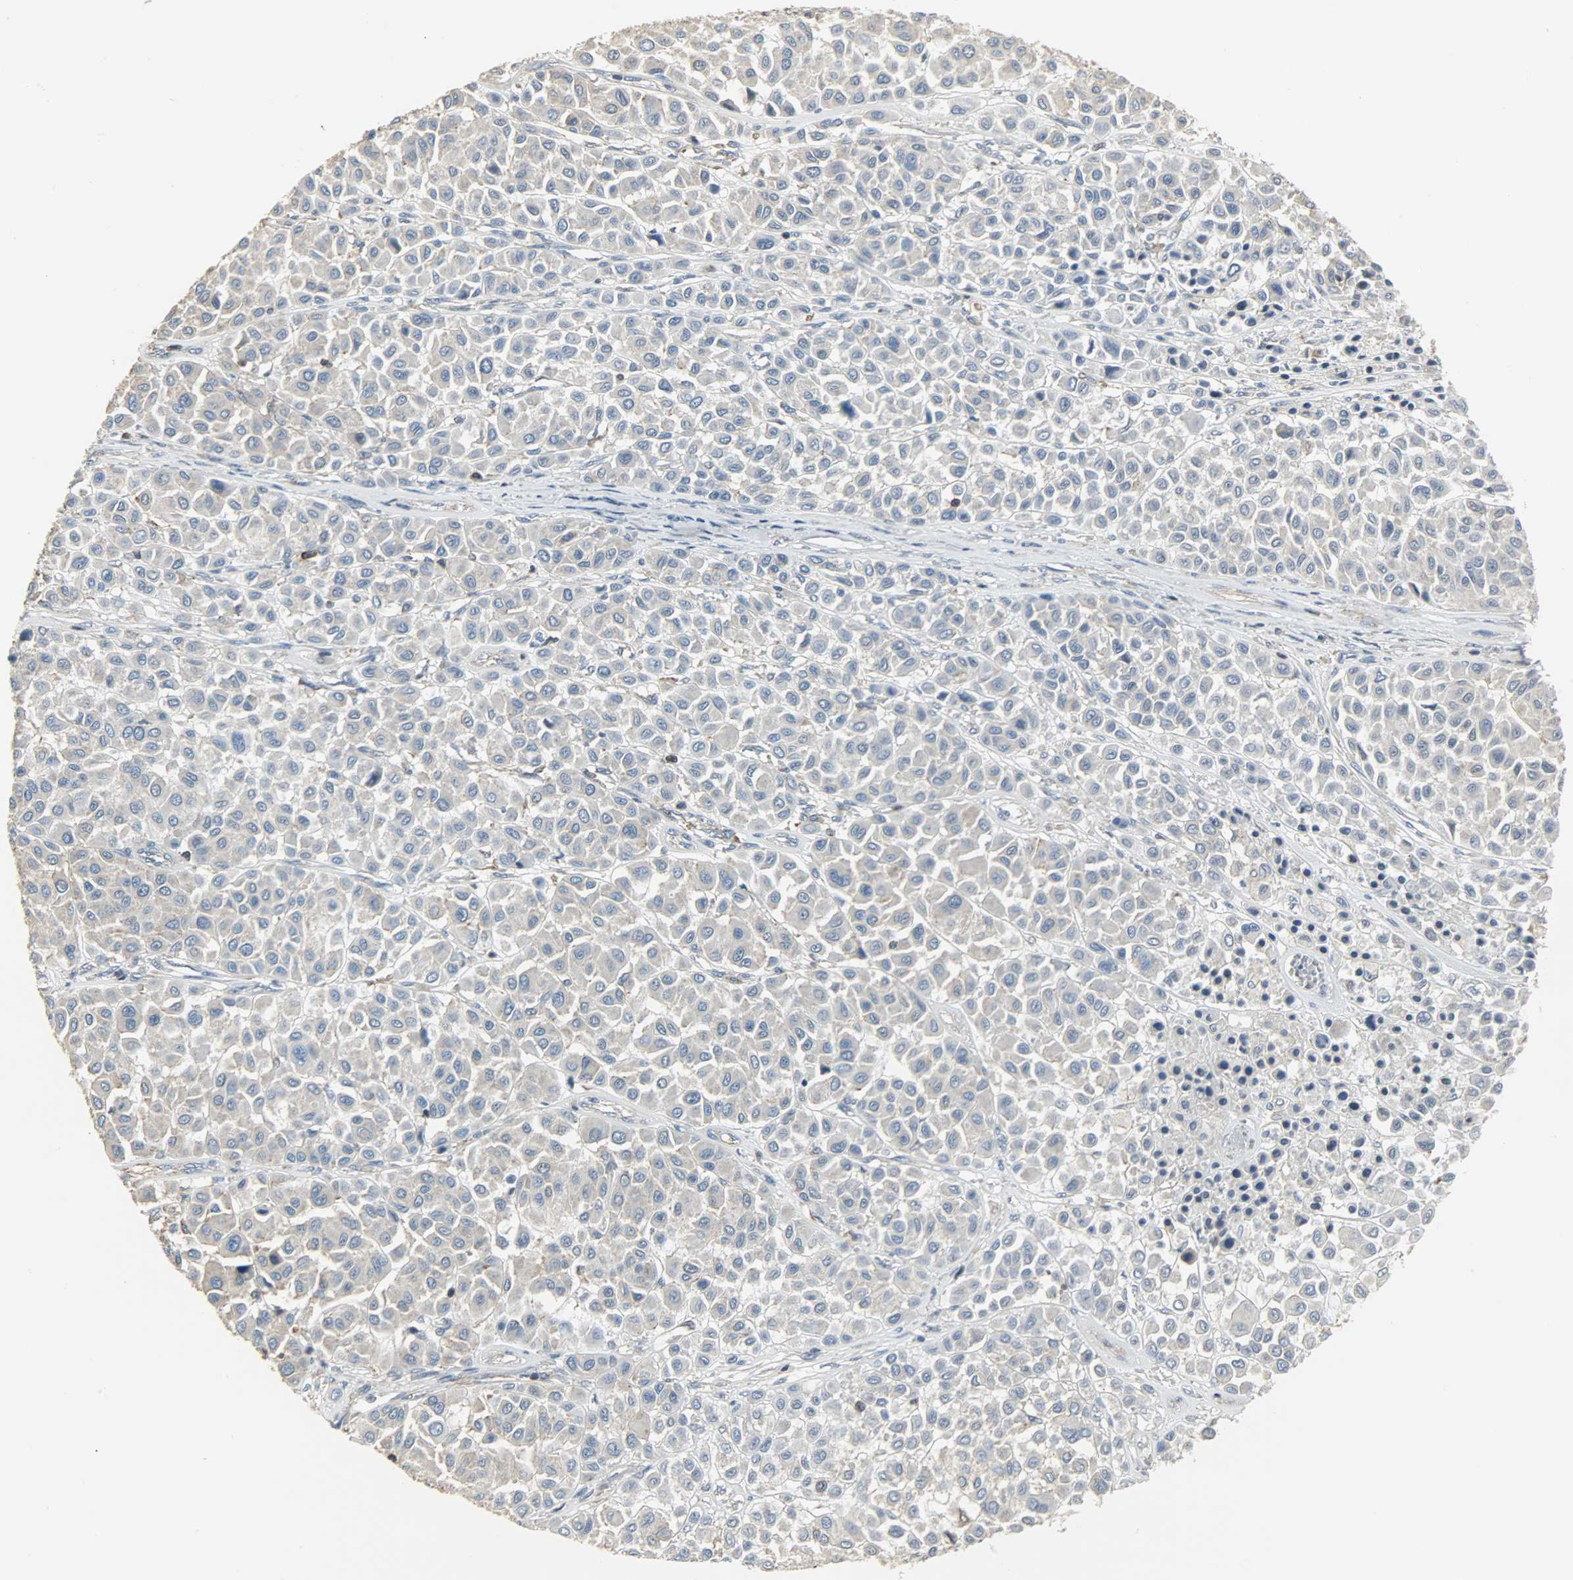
{"staining": {"intensity": "weak", "quantity": ">75%", "location": "cytoplasmic/membranous"}, "tissue": "melanoma", "cell_type": "Tumor cells", "image_type": "cancer", "snomed": [{"axis": "morphology", "description": "Malignant melanoma, Metastatic site"}, {"axis": "topography", "description": "Soft tissue"}], "caption": "Immunohistochemical staining of malignant melanoma (metastatic site) reveals weak cytoplasmic/membranous protein staining in approximately >75% of tumor cells. Ihc stains the protein in brown and the nuclei are stained blue.", "gene": "DNAJA4", "patient": {"sex": "male", "age": 41}}